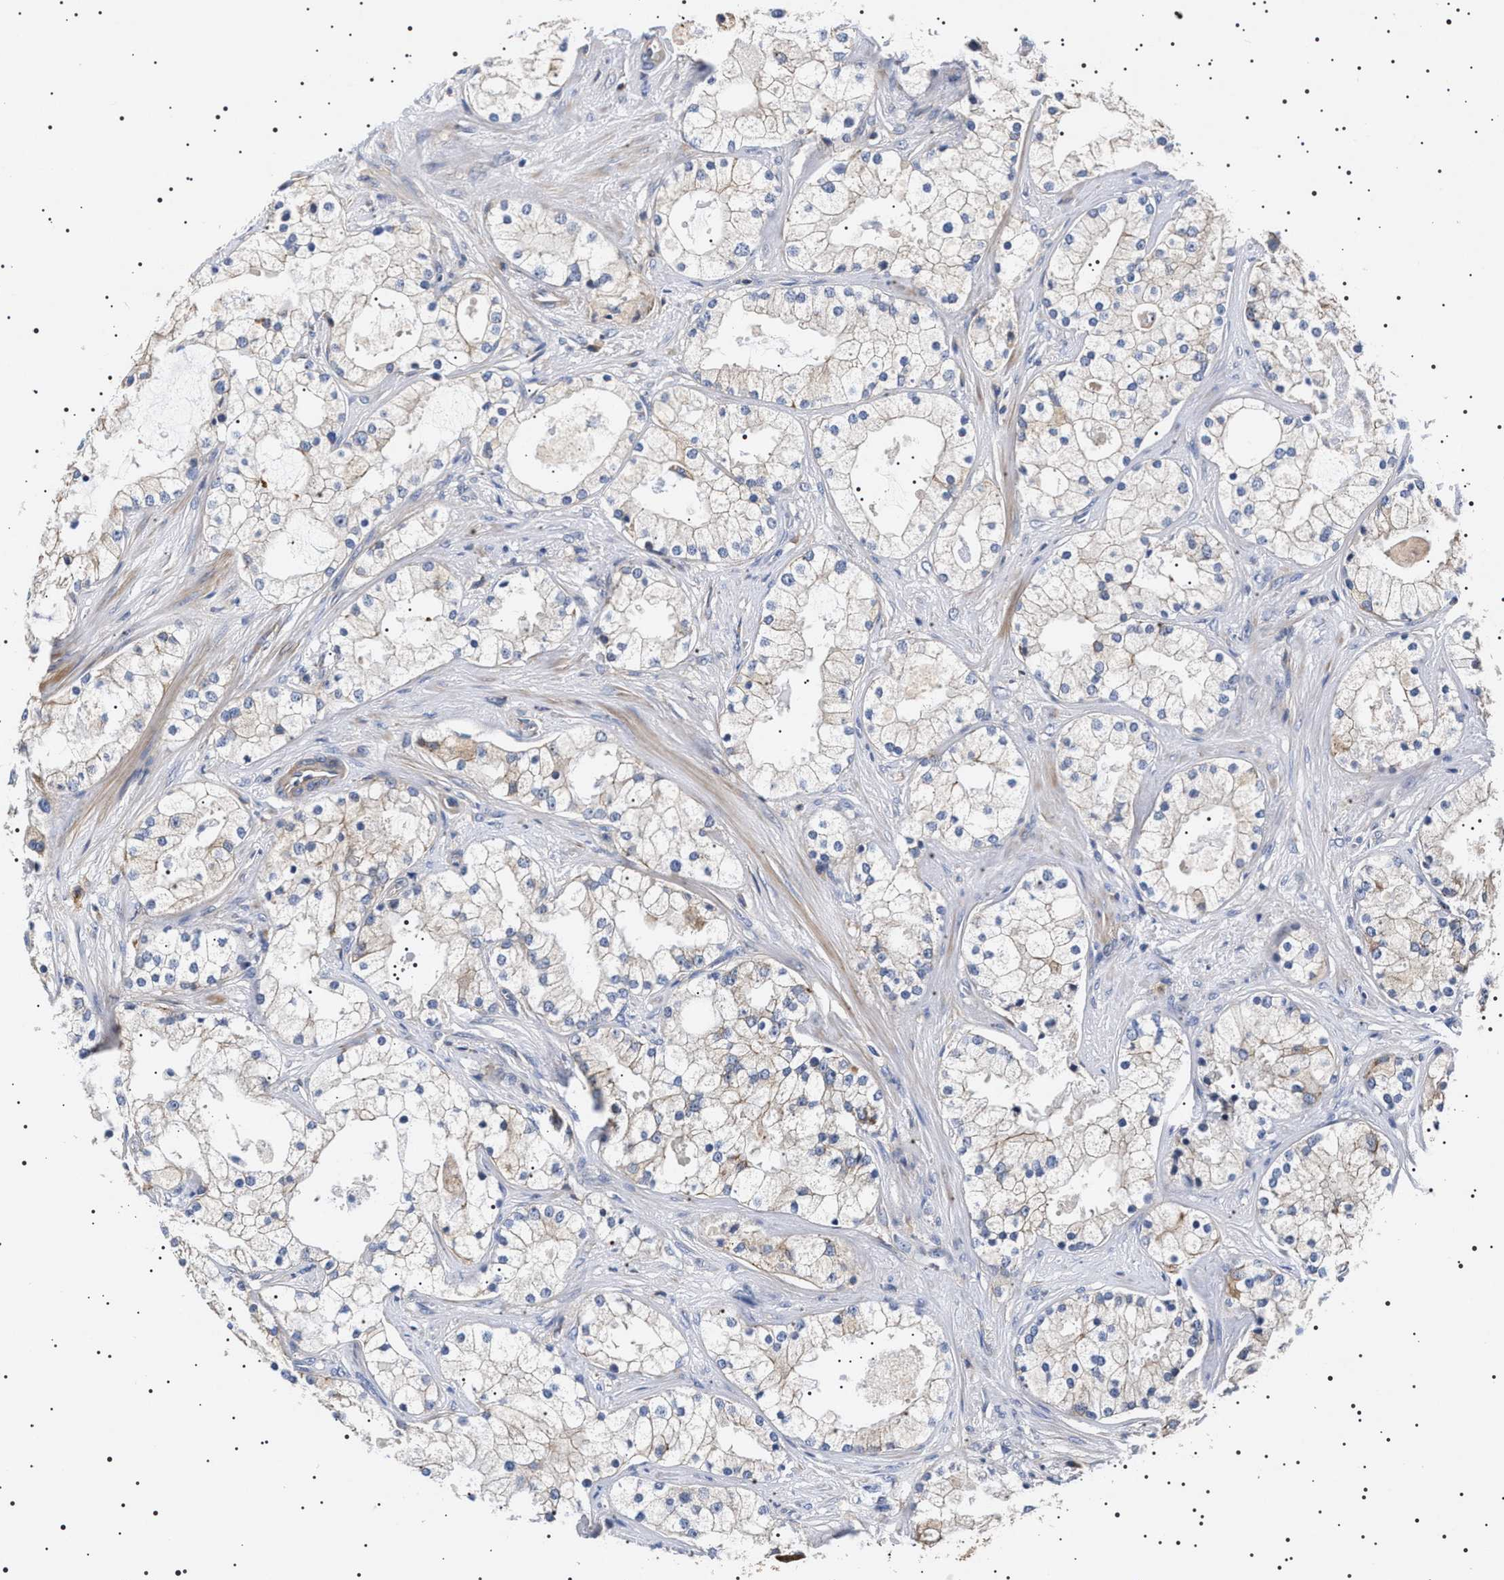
{"staining": {"intensity": "weak", "quantity": "<25%", "location": "cytoplasmic/membranous"}, "tissue": "prostate cancer", "cell_type": "Tumor cells", "image_type": "cancer", "snomed": [{"axis": "morphology", "description": "Adenocarcinoma, Low grade"}, {"axis": "topography", "description": "Prostate"}], "caption": "This photomicrograph is of low-grade adenocarcinoma (prostate) stained with immunohistochemistry (IHC) to label a protein in brown with the nuclei are counter-stained blue. There is no positivity in tumor cells.", "gene": "SLC4A7", "patient": {"sex": "male", "age": 58}}